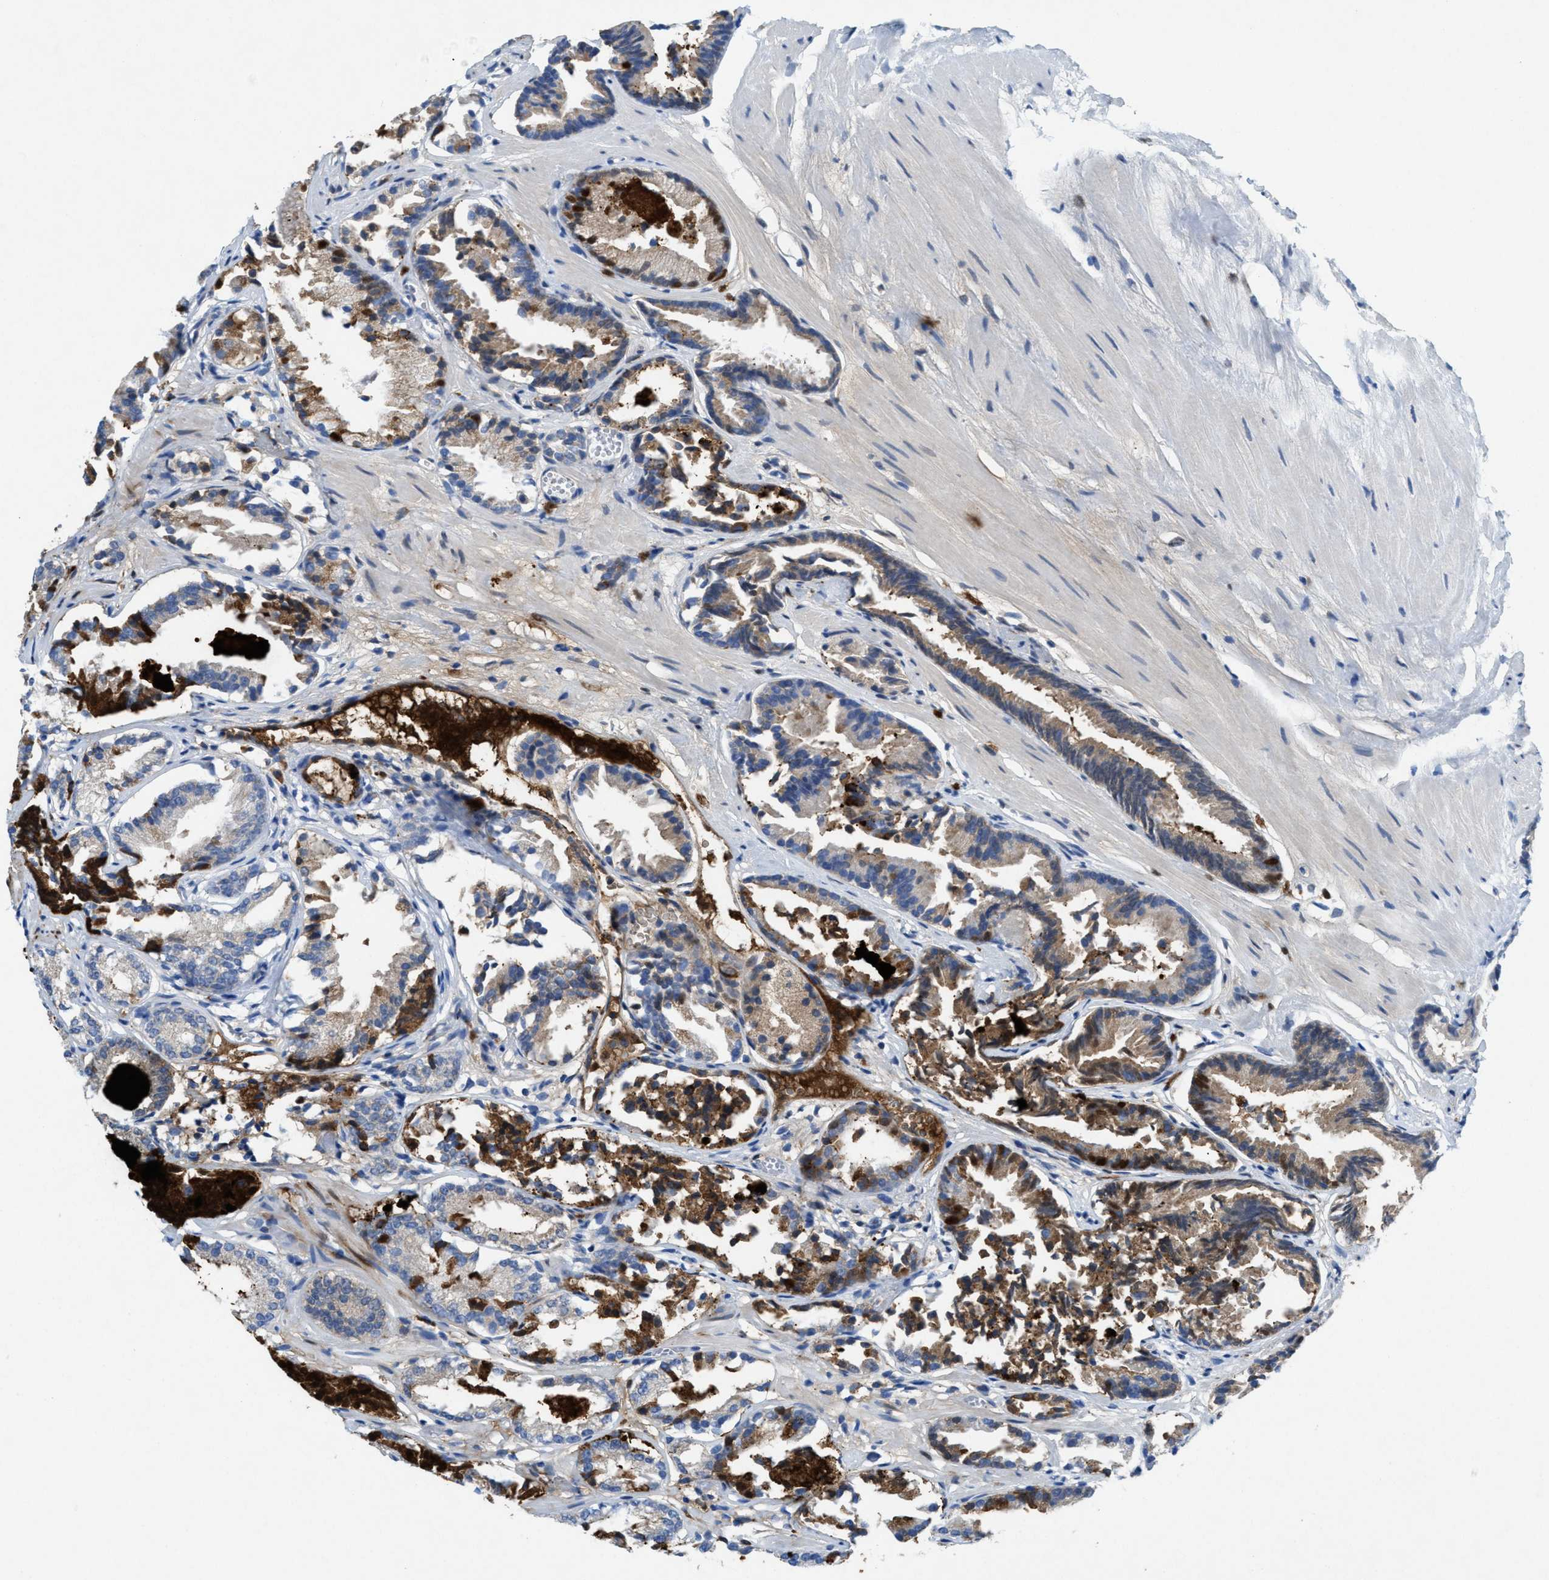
{"staining": {"intensity": "strong", "quantity": "<25%", "location": "cytoplasmic/membranous,nuclear"}, "tissue": "prostate cancer", "cell_type": "Tumor cells", "image_type": "cancer", "snomed": [{"axis": "morphology", "description": "Adenocarcinoma, Low grade"}, {"axis": "topography", "description": "Prostate"}], "caption": "A high-resolution image shows IHC staining of adenocarcinoma (low-grade) (prostate), which demonstrates strong cytoplasmic/membranous and nuclear staining in approximately <25% of tumor cells.", "gene": "CMTM1", "patient": {"sex": "male", "age": 51}}